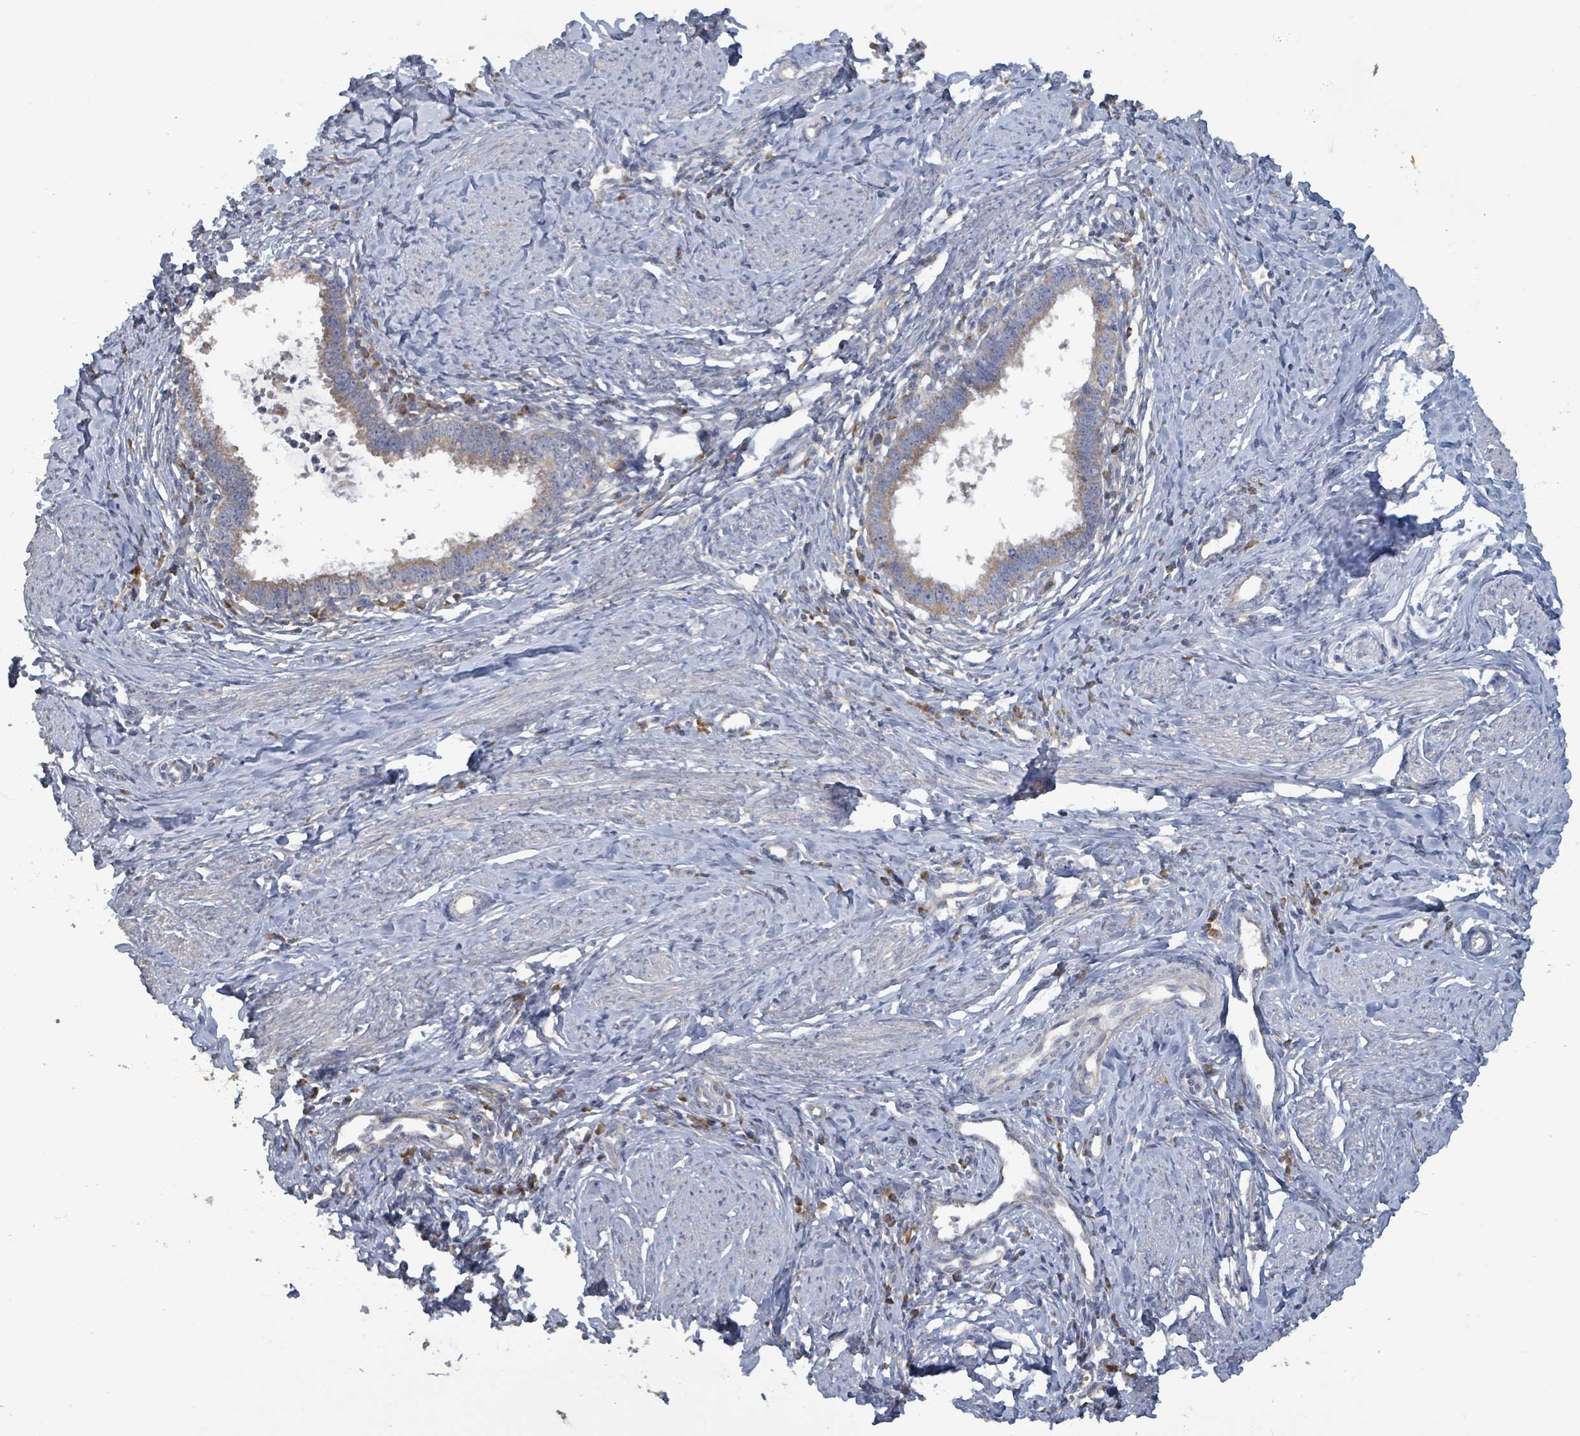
{"staining": {"intensity": "moderate", "quantity": ">75%", "location": "cytoplasmic/membranous"}, "tissue": "cervical cancer", "cell_type": "Tumor cells", "image_type": "cancer", "snomed": [{"axis": "morphology", "description": "Adenocarcinoma, NOS"}, {"axis": "topography", "description": "Cervix"}], "caption": "The immunohistochemical stain labels moderate cytoplasmic/membranous expression in tumor cells of cervical adenocarcinoma tissue.", "gene": "RPL32", "patient": {"sex": "female", "age": 36}}